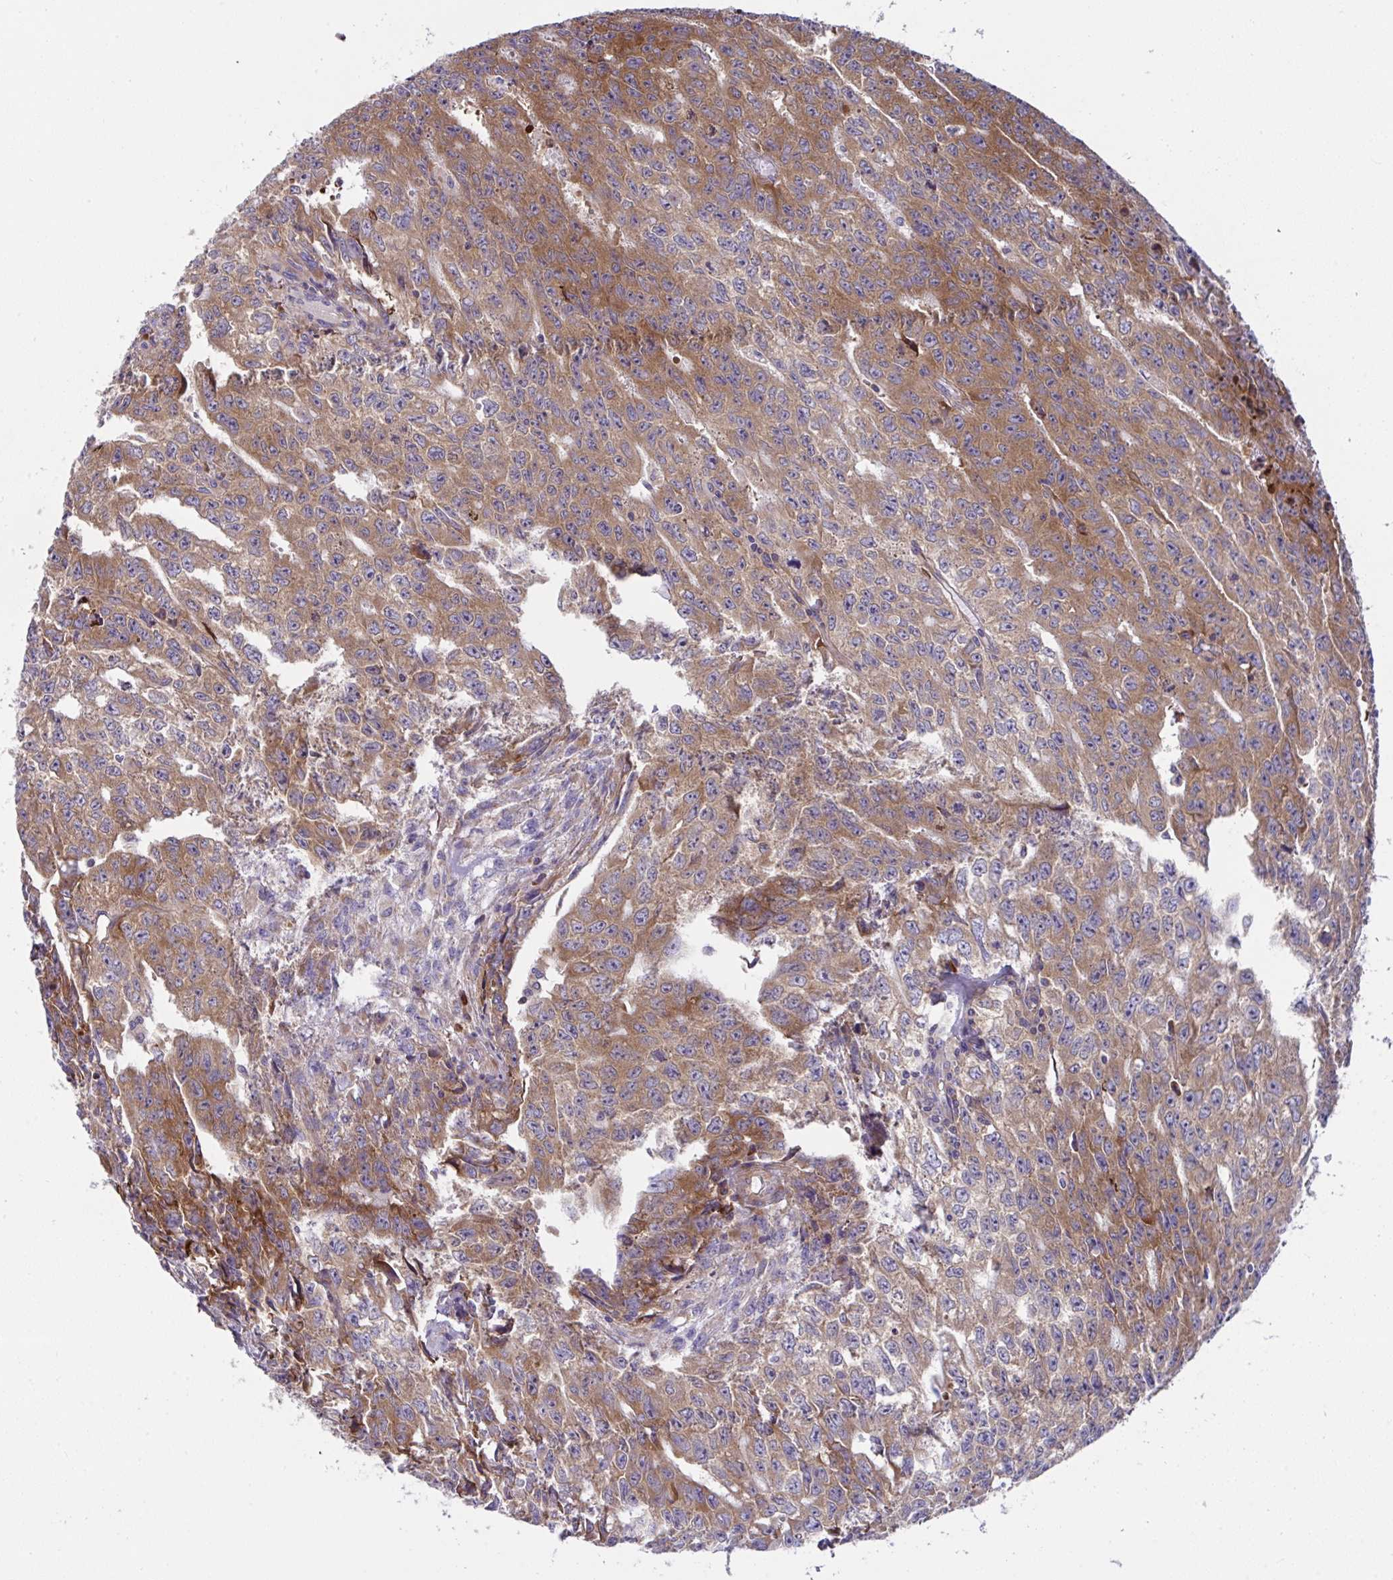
{"staining": {"intensity": "strong", "quantity": ">75%", "location": "cytoplasmic/membranous"}, "tissue": "testis cancer", "cell_type": "Tumor cells", "image_type": "cancer", "snomed": [{"axis": "morphology", "description": "Carcinoma, Embryonal, NOS"}, {"axis": "morphology", "description": "Teratoma, malignant, NOS"}, {"axis": "topography", "description": "Testis"}], "caption": "Protein staining of testis embryonal carcinoma tissue displays strong cytoplasmic/membranous staining in approximately >75% of tumor cells.", "gene": "FAU", "patient": {"sex": "male", "age": 24}}